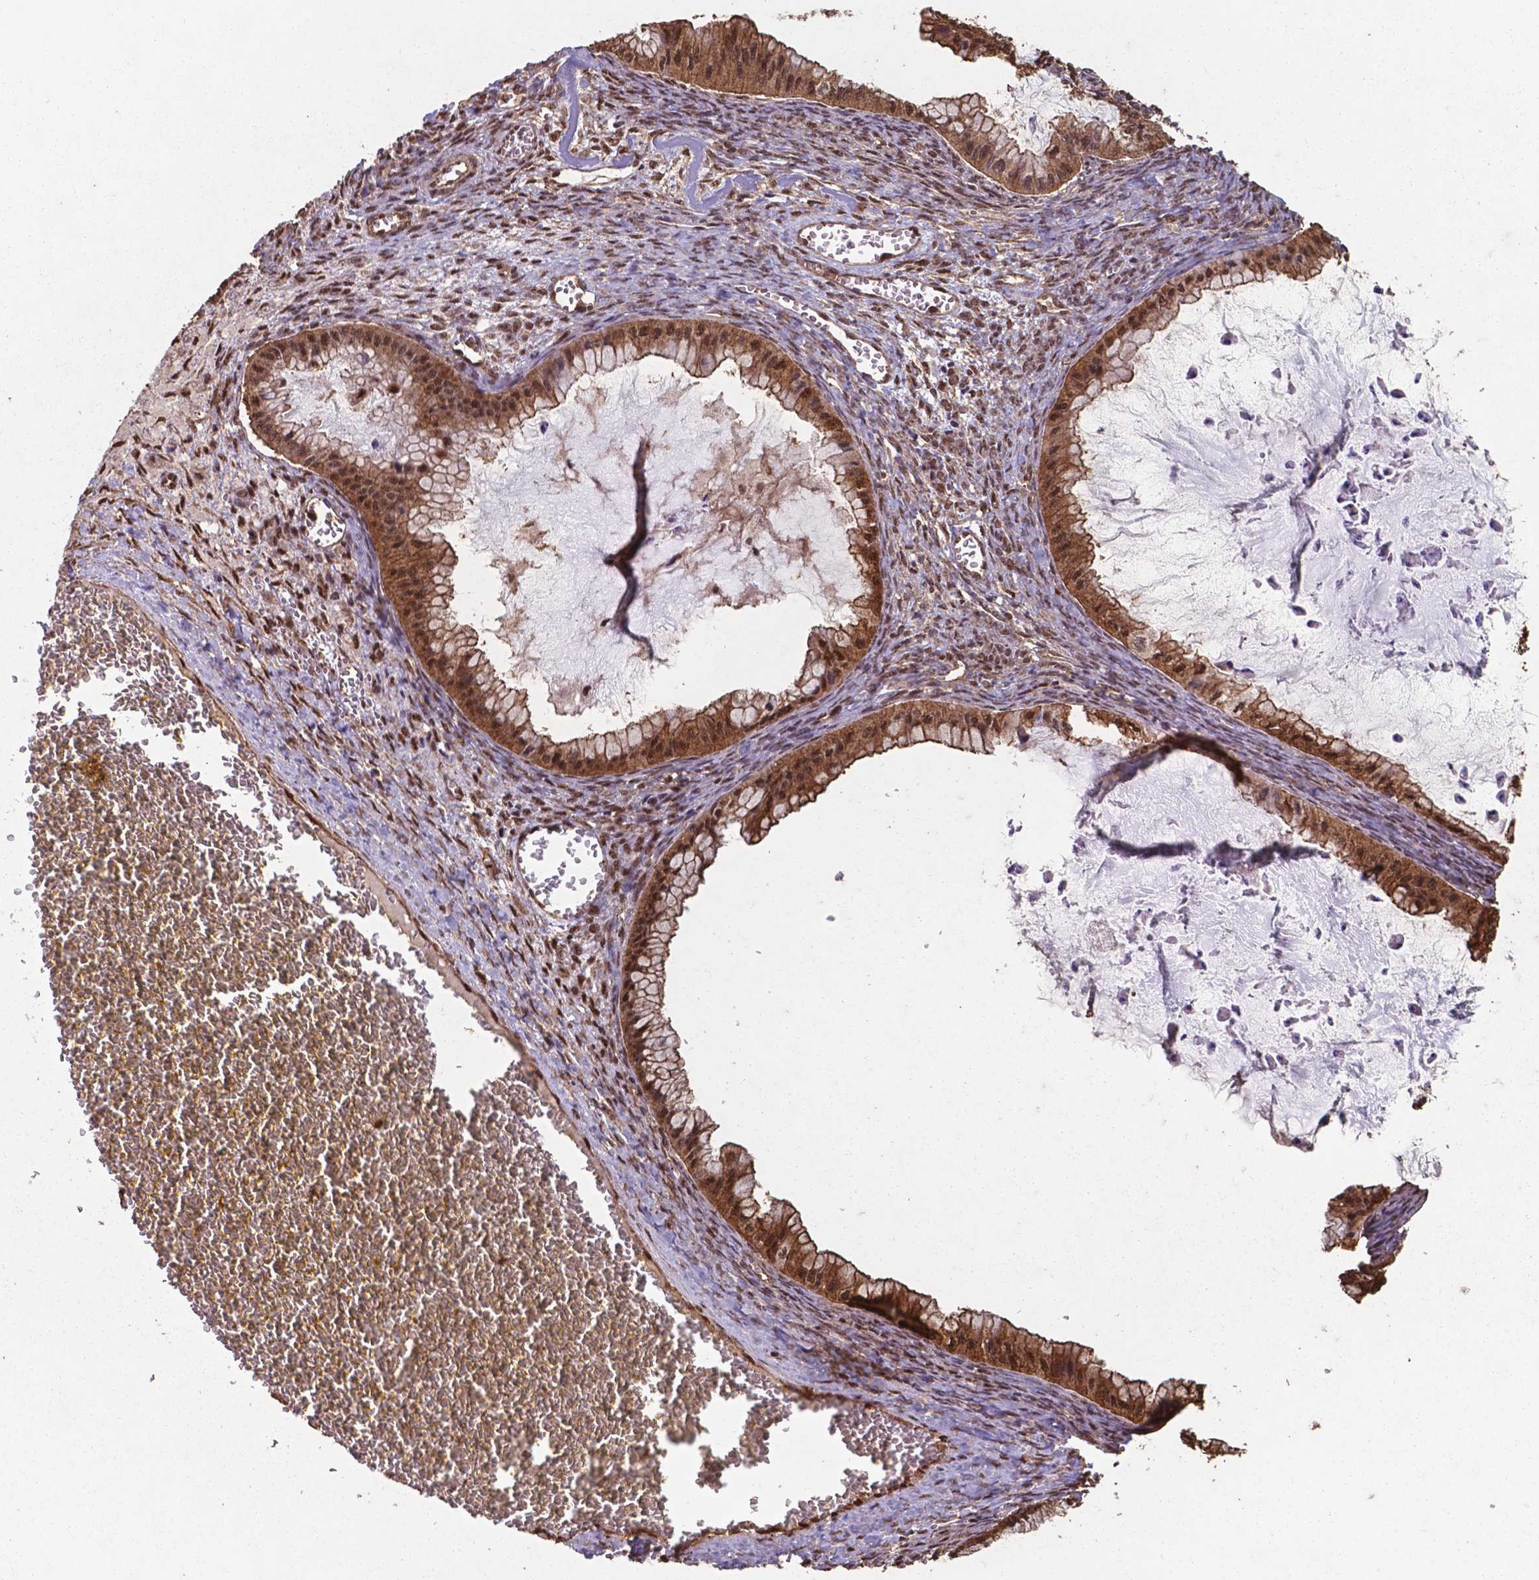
{"staining": {"intensity": "moderate", "quantity": ">75%", "location": "cytoplasmic/membranous,nuclear"}, "tissue": "ovarian cancer", "cell_type": "Tumor cells", "image_type": "cancer", "snomed": [{"axis": "morphology", "description": "Cystadenocarcinoma, mucinous, NOS"}, {"axis": "topography", "description": "Ovary"}], "caption": "This histopathology image shows immunohistochemistry staining of human ovarian cancer, with medium moderate cytoplasmic/membranous and nuclear positivity in approximately >75% of tumor cells.", "gene": "CHP2", "patient": {"sex": "female", "age": 72}}